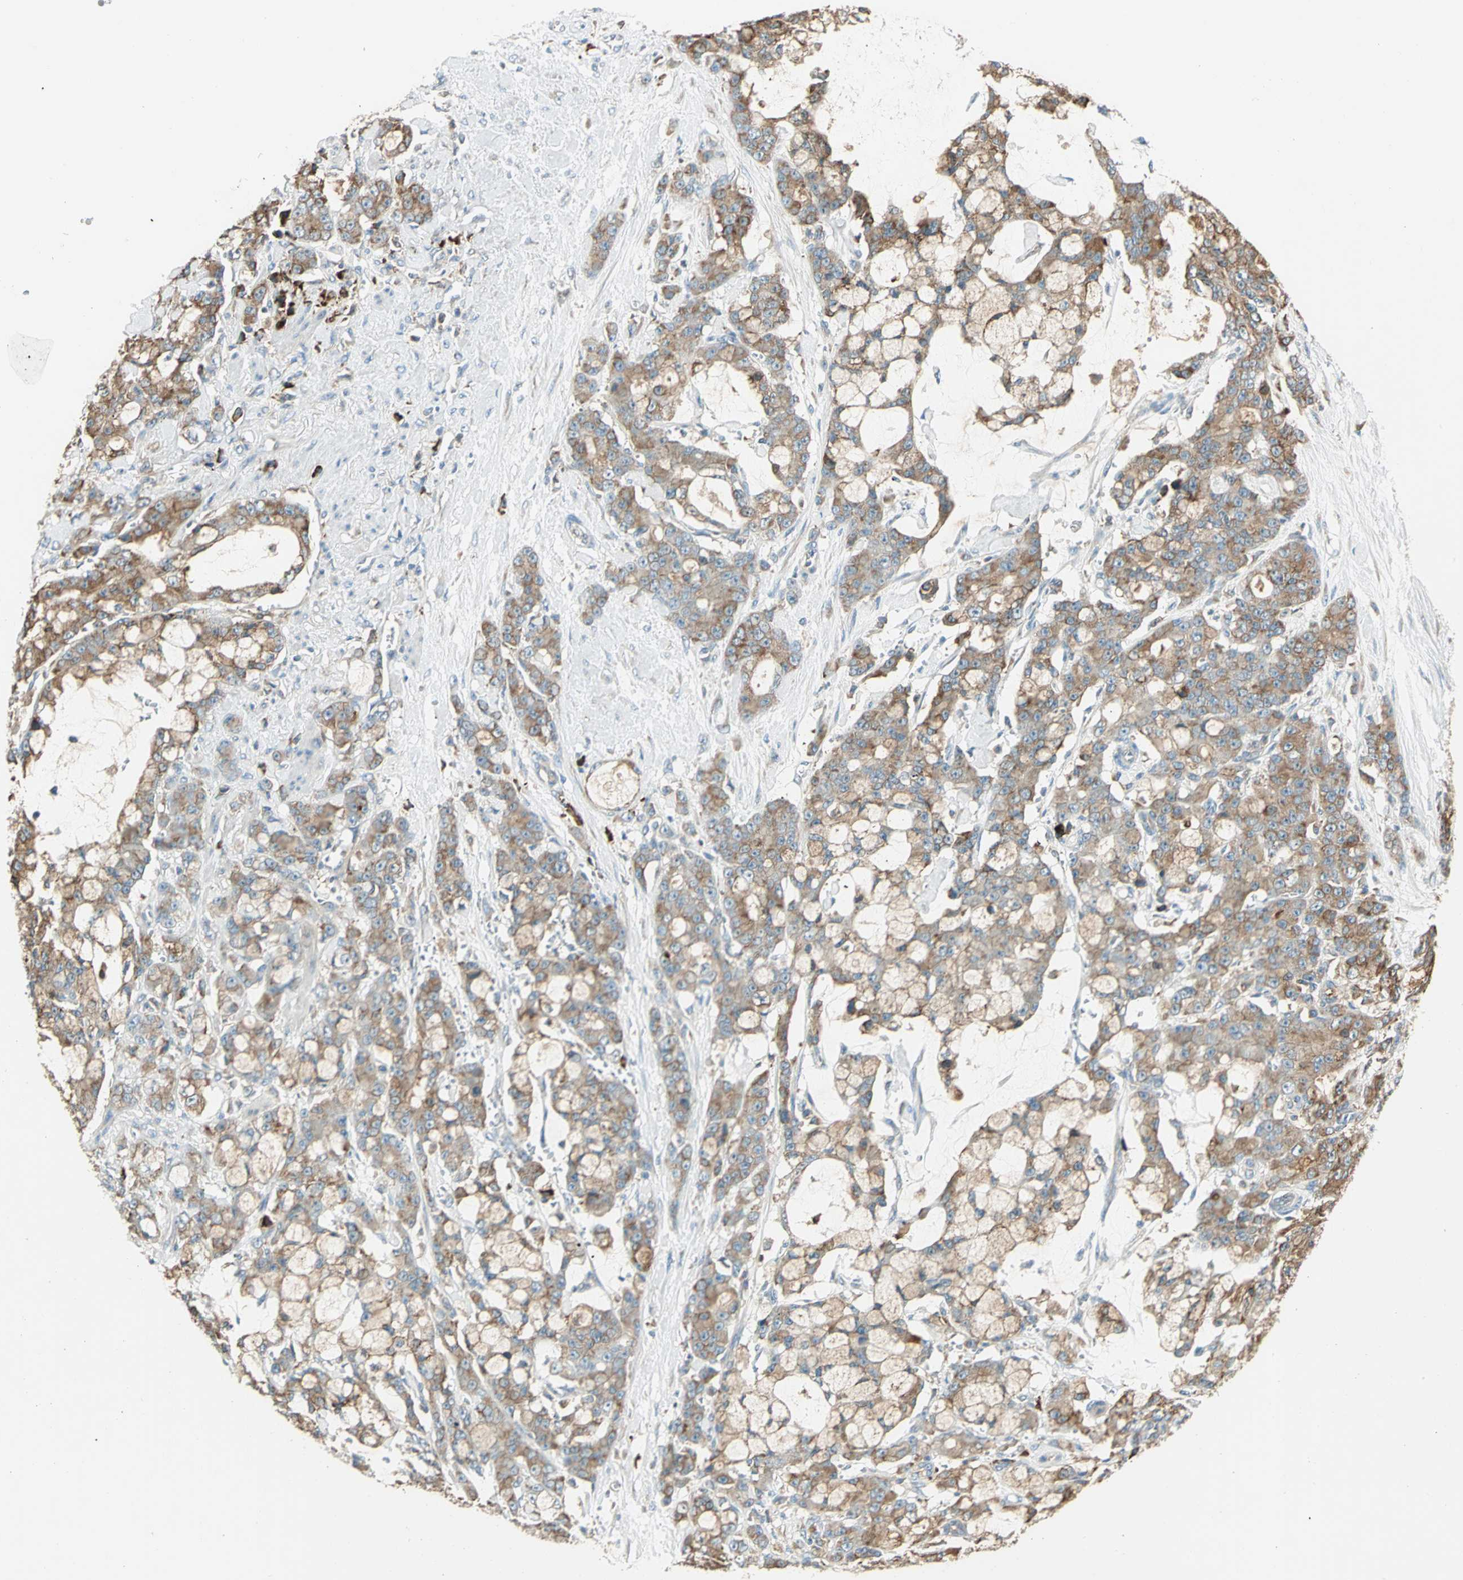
{"staining": {"intensity": "moderate", "quantity": ">75%", "location": "cytoplasmic/membranous"}, "tissue": "pancreatic cancer", "cell_type": "Tumor cells", "image_type": "cancer", "snomed": [{"axis": "morphology", "description": "Adenocarcinoma, NOS"}, {"axis": "topography", "description": "Pancreas"}], "caption": "Immunohistochemistry staining of adenocarcinoma (pancreatic), which exhibits medium levels of moderate cytoplasmic/membranous staining in approximately >75% of tumor cells indicating moderate cytoplasmic/membranous protein staining. The staining was performed using DAB (brown) for protein detection and nuclei were counterstained in hematoxylin (blue).", "gene": "PDIA4", "patient": {"sex": "female", "age": 73}}